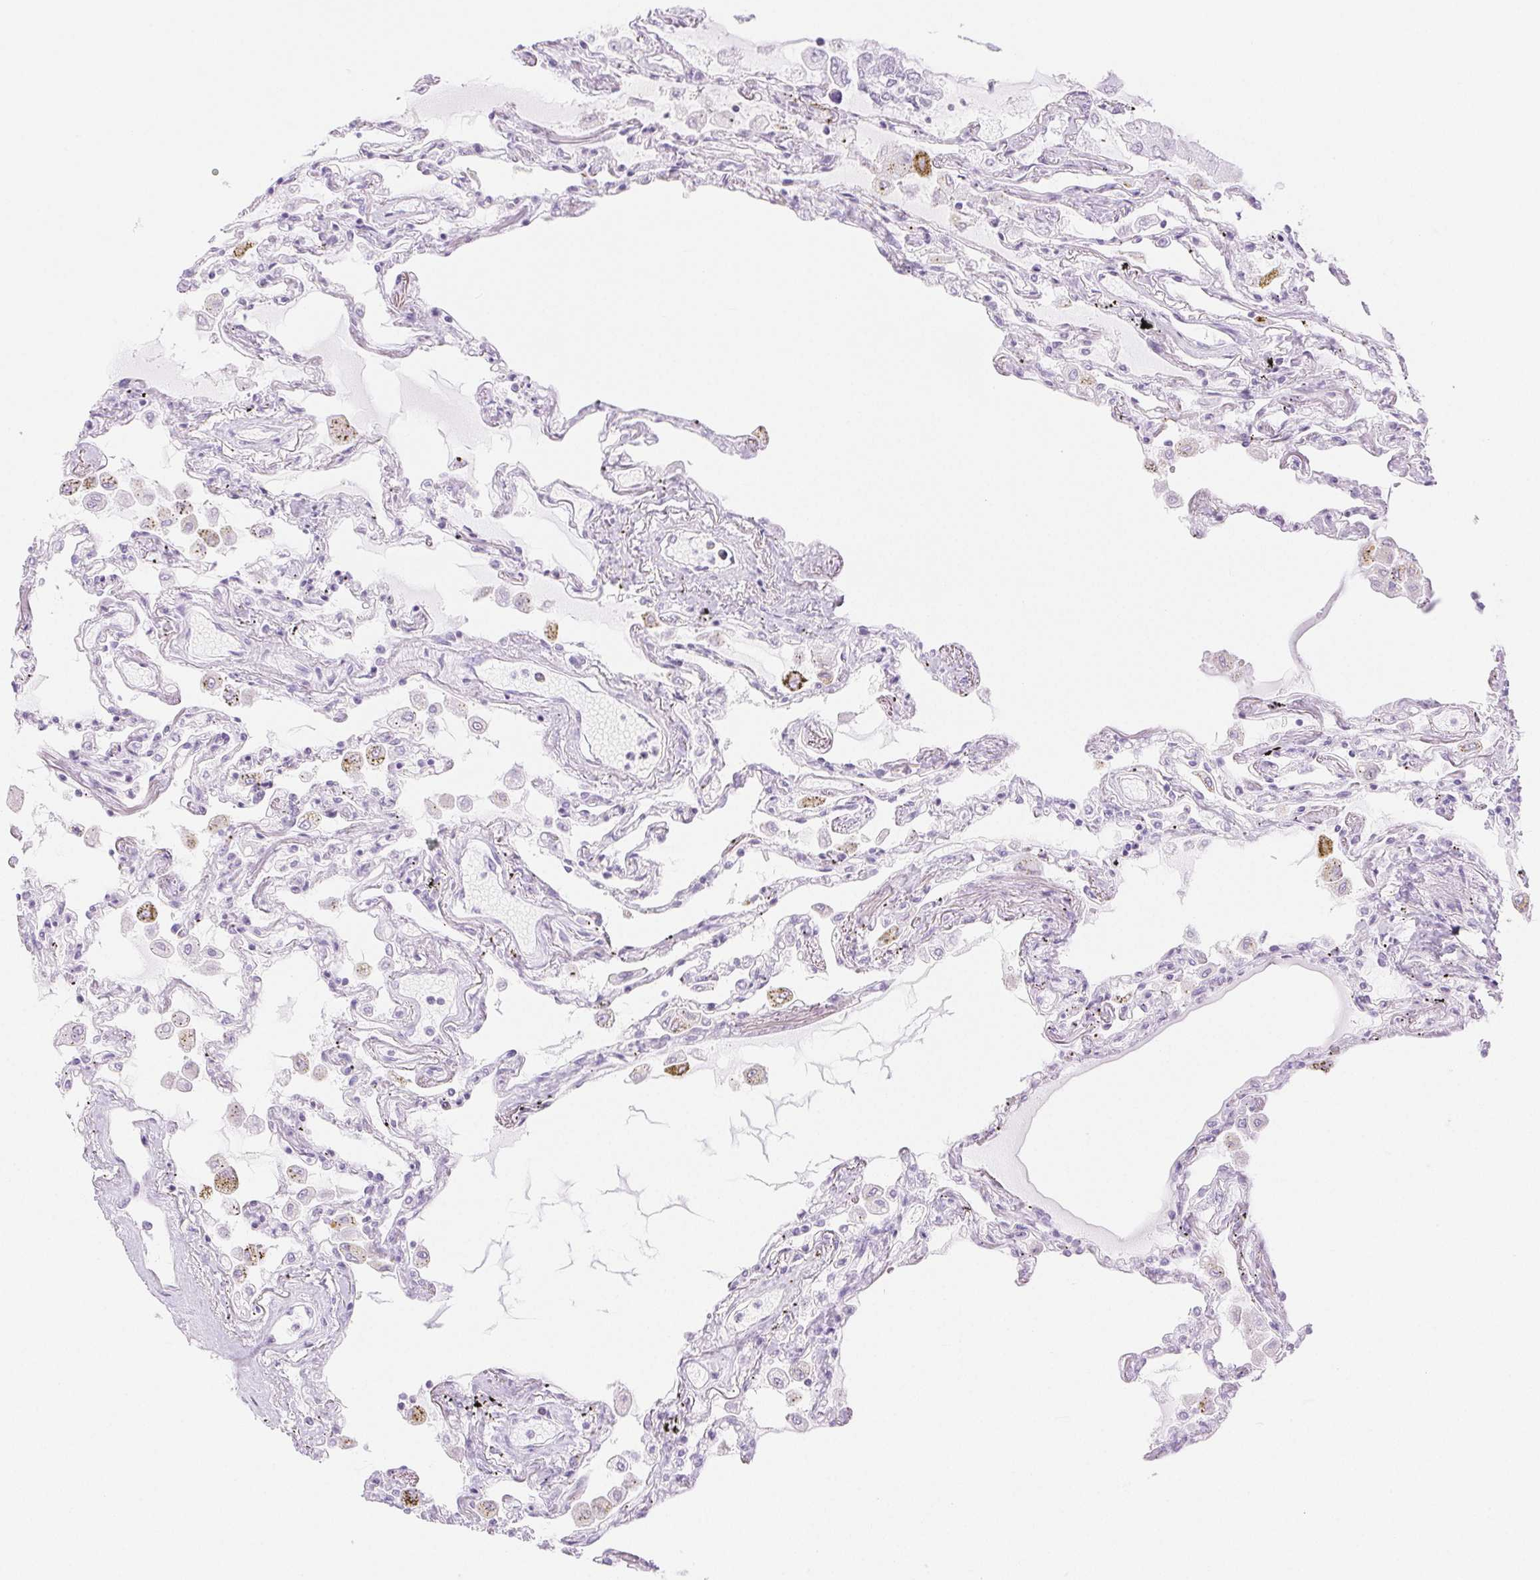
{"staining": {"intensity": "negative", "quantity": "none", "location": "none"}, "tissue": "lung", "cell_type": "Alveolar cells", "image_type": "normal", "snomed": [{"axis": "morphology", "description": "Normal tissue, NOS"}, {"axis": "morphology", "description": "Adenocarcinoma, NOS"}, {"axis": "topography", "description": "Cartilage tissue"}, {"axis": "topography", "description": "Lung"}], "caption": "Alveolar cells show no significant protein expression in unremarkable lung. Nuclei are stained in blue.", "gene": "SPRR3", "patient": {"sex": "female", "age": 67}}